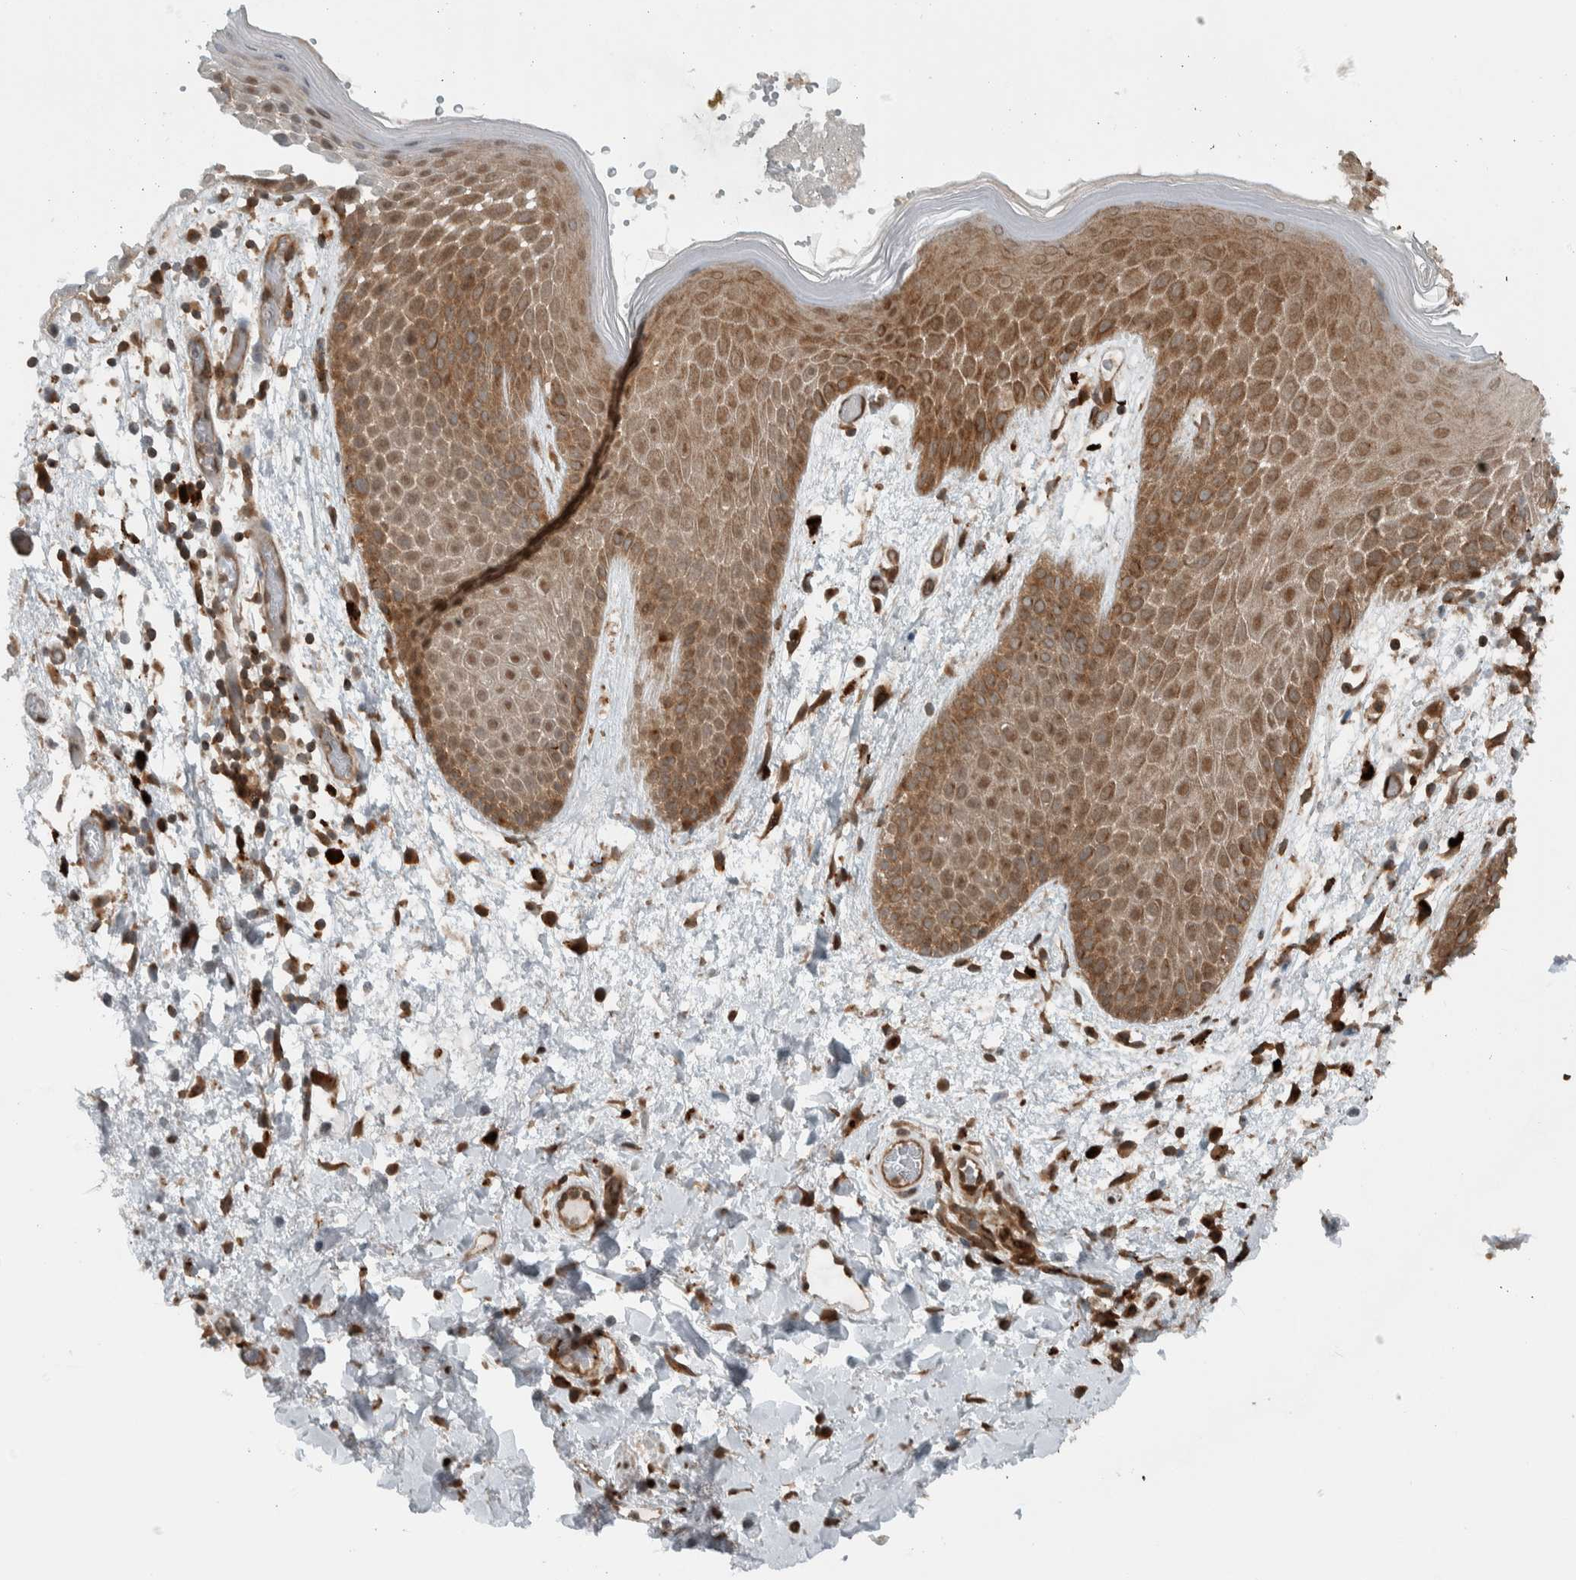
{"staining": {"intensity": "moderate", "quantity": ">75%", "location": "cytoplasmic/membranous,nuclear"}, "tissue": "skin", "cell_type": "Epidermal cells", "image_type": "normal", "snomed": [{"axis": "morphology", "description": "Normal tissue, NOS"}, {"axis": "topography", "description": "Anal"}], "caption": "IHC staining of benign skin, which reveals medium levels of moderate cytoplasmic/membranous,nuclear expression in approximately >75% of epidermal cells indicating moderate cytoplasmic/membranous,nuclear protein staining. The staining was performed using DAB (3,3'-diaminobenzidine) (brown) for protein detection and nuclei were counterstained in hematoxylin (blue).", "gene": "GIGYF1", "patient": {"sex": "male", "age": 74}}